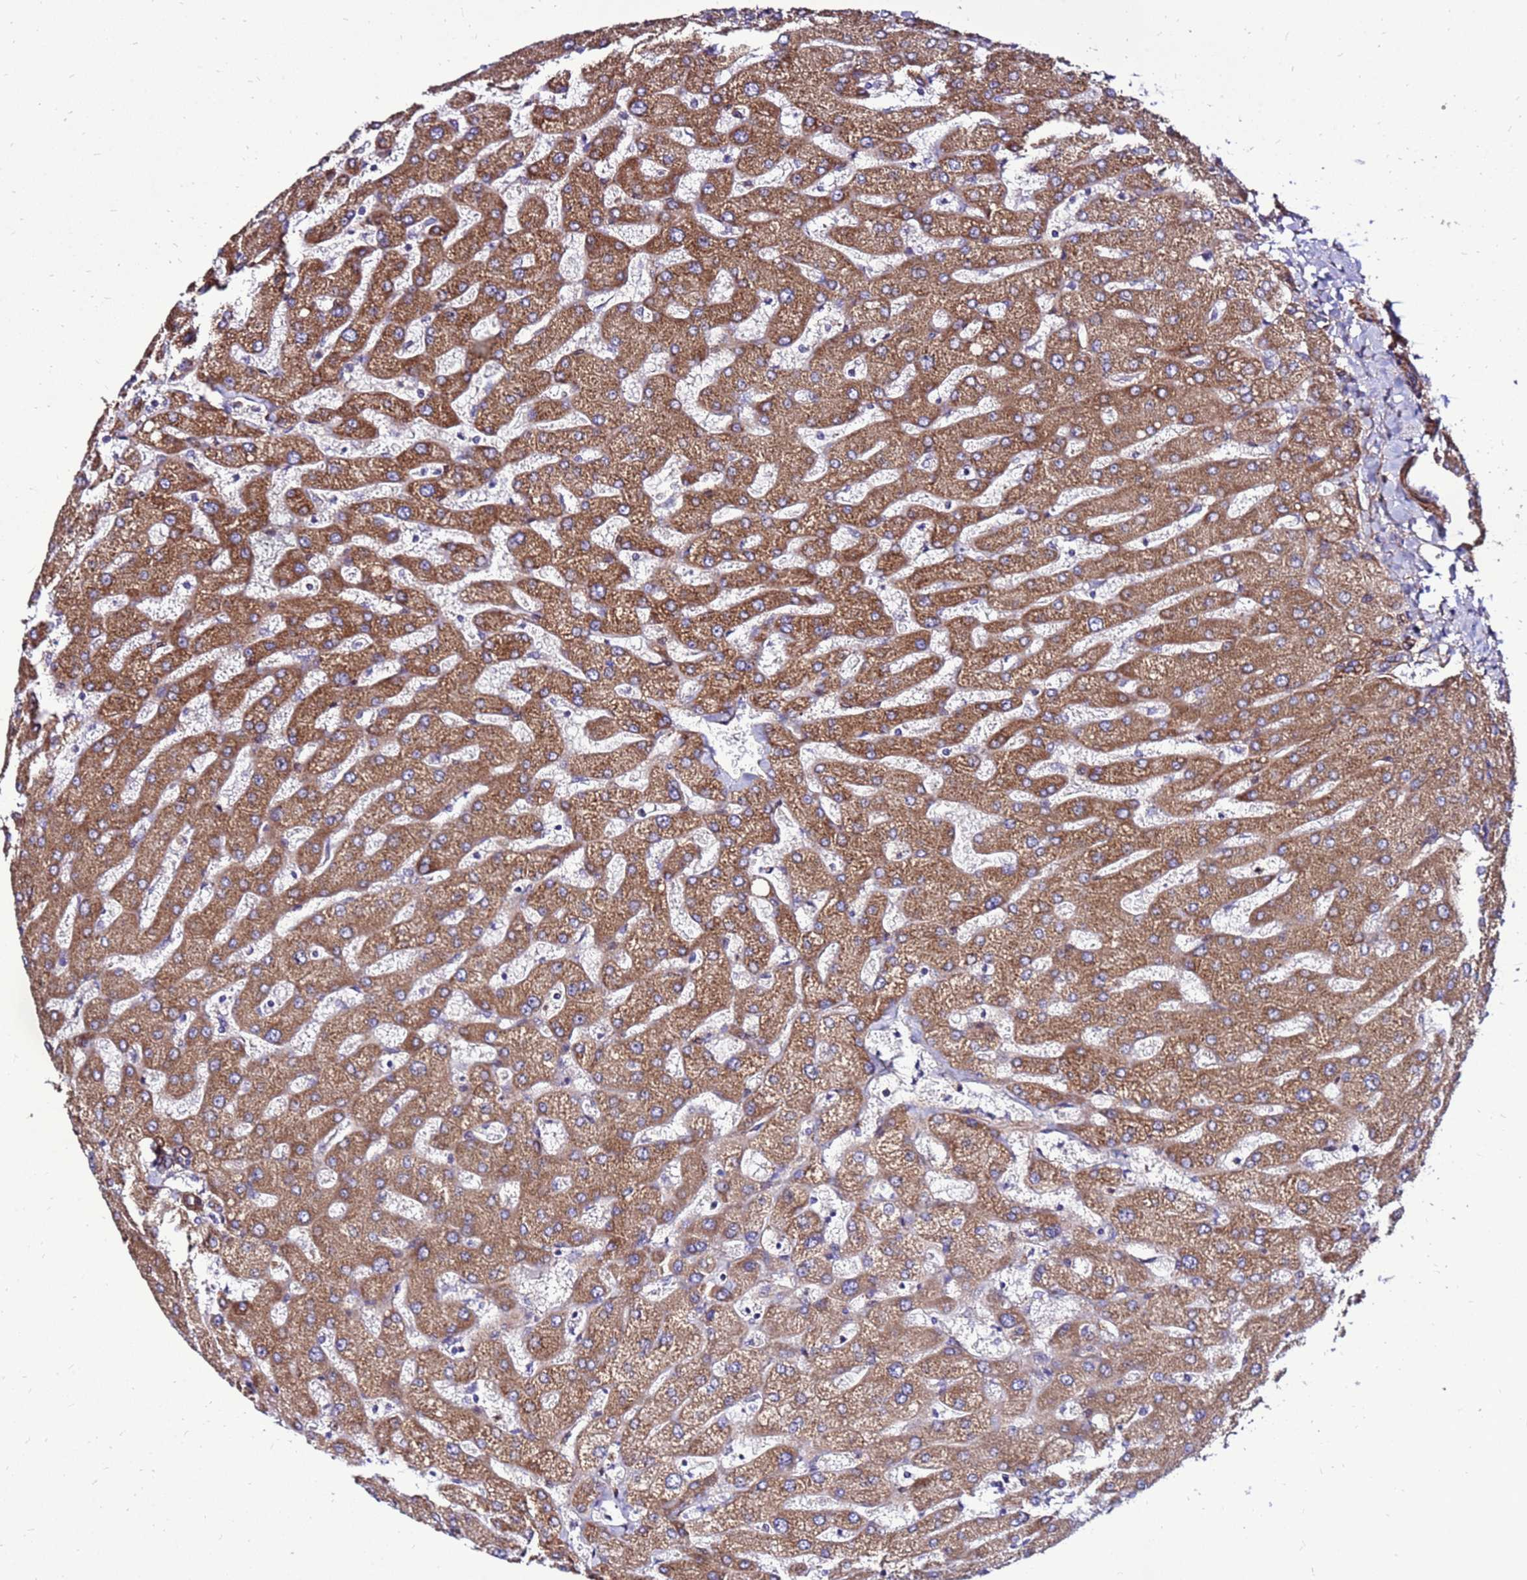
{"staining": {"intensity": "weak", "quantity": "25%-75%", "location": "cytoplasmic/membranous"}, "tissue": "liver", "cell_type": "Cholangiocytes", "image_type": "normal", "snomed": [{"axis": "morphology", "description": "Normal tissue, NOS"}, {"axis": "topography", "description": "Liver"}], "caption": "Cholangiocytes display low levels of weak cytoplasmic/membranous staining in about 25%-75% of cells in benign liver. (Brightfield microscopy of DAB IHC at high magnification).", "gene": "EI24", "patient": {"sex": "male", "age": 55}}